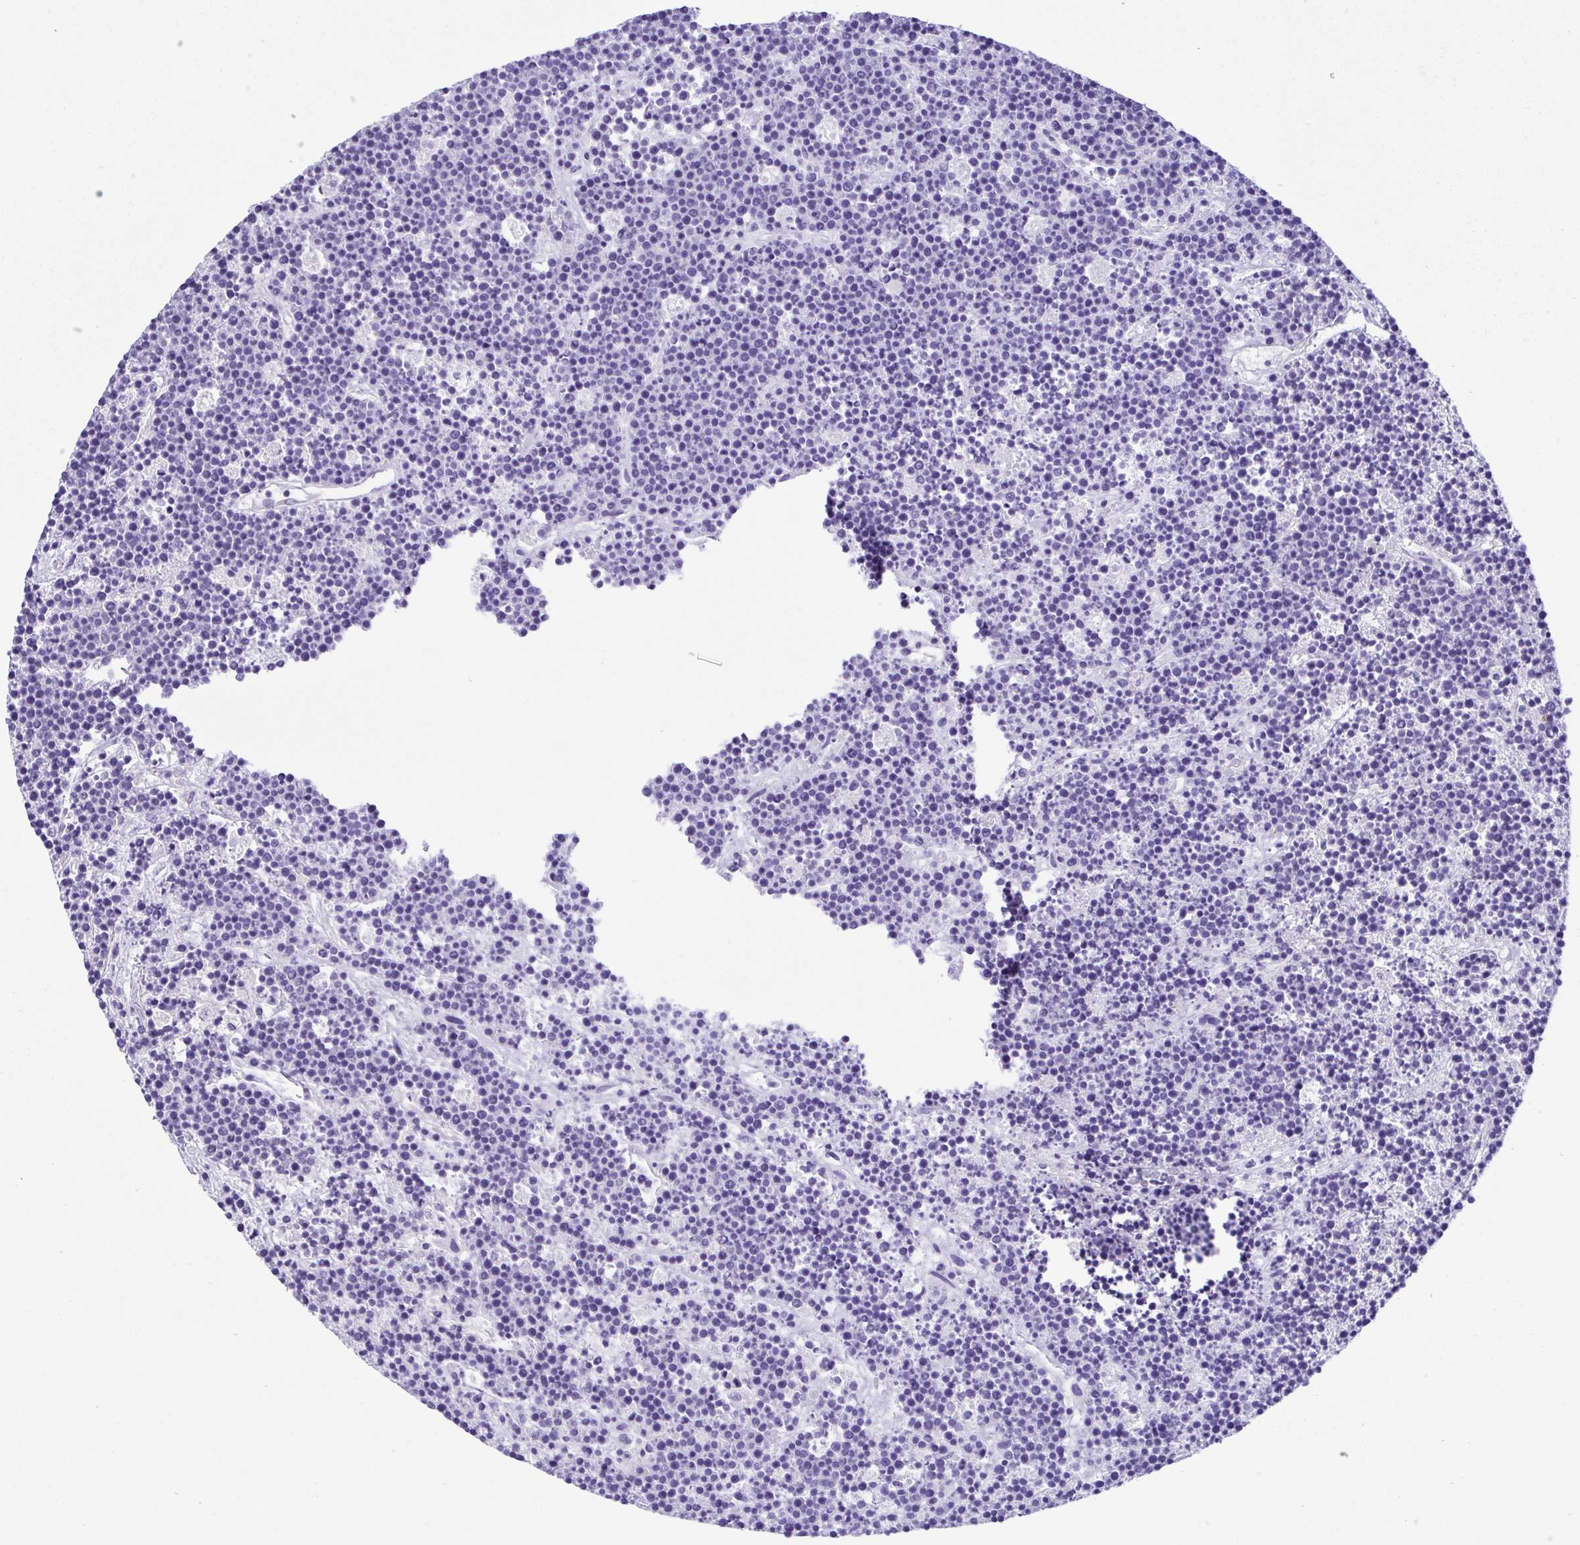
{"staining": {"intensity": "negative", "quantity": "none", "location": "none"}, "tissue": "lymphoma", "cell_type": "Tumor cells", "image_type": "cancer", "snomed": [{"axis": "morphology", "description": "Malignant lymphoma, non-Hodgkin's type, High grade"}, {"axis": "topography", "description": "Ovary"}], "caption": "Immunohistochemistry micrograph of neoplastic tissue: human lymphoma stained with DAB exhibits no significant protein positivity in tumor cells. The staining was performed using DAB (3,3'-diaminobenzidine) to visualize the protein expression in brown, while the nuclei were stained in blue with hematoxylin (Magnification: 20x).", "gene": "GPR182", "patient": {"sex": "female", "age": 56}}